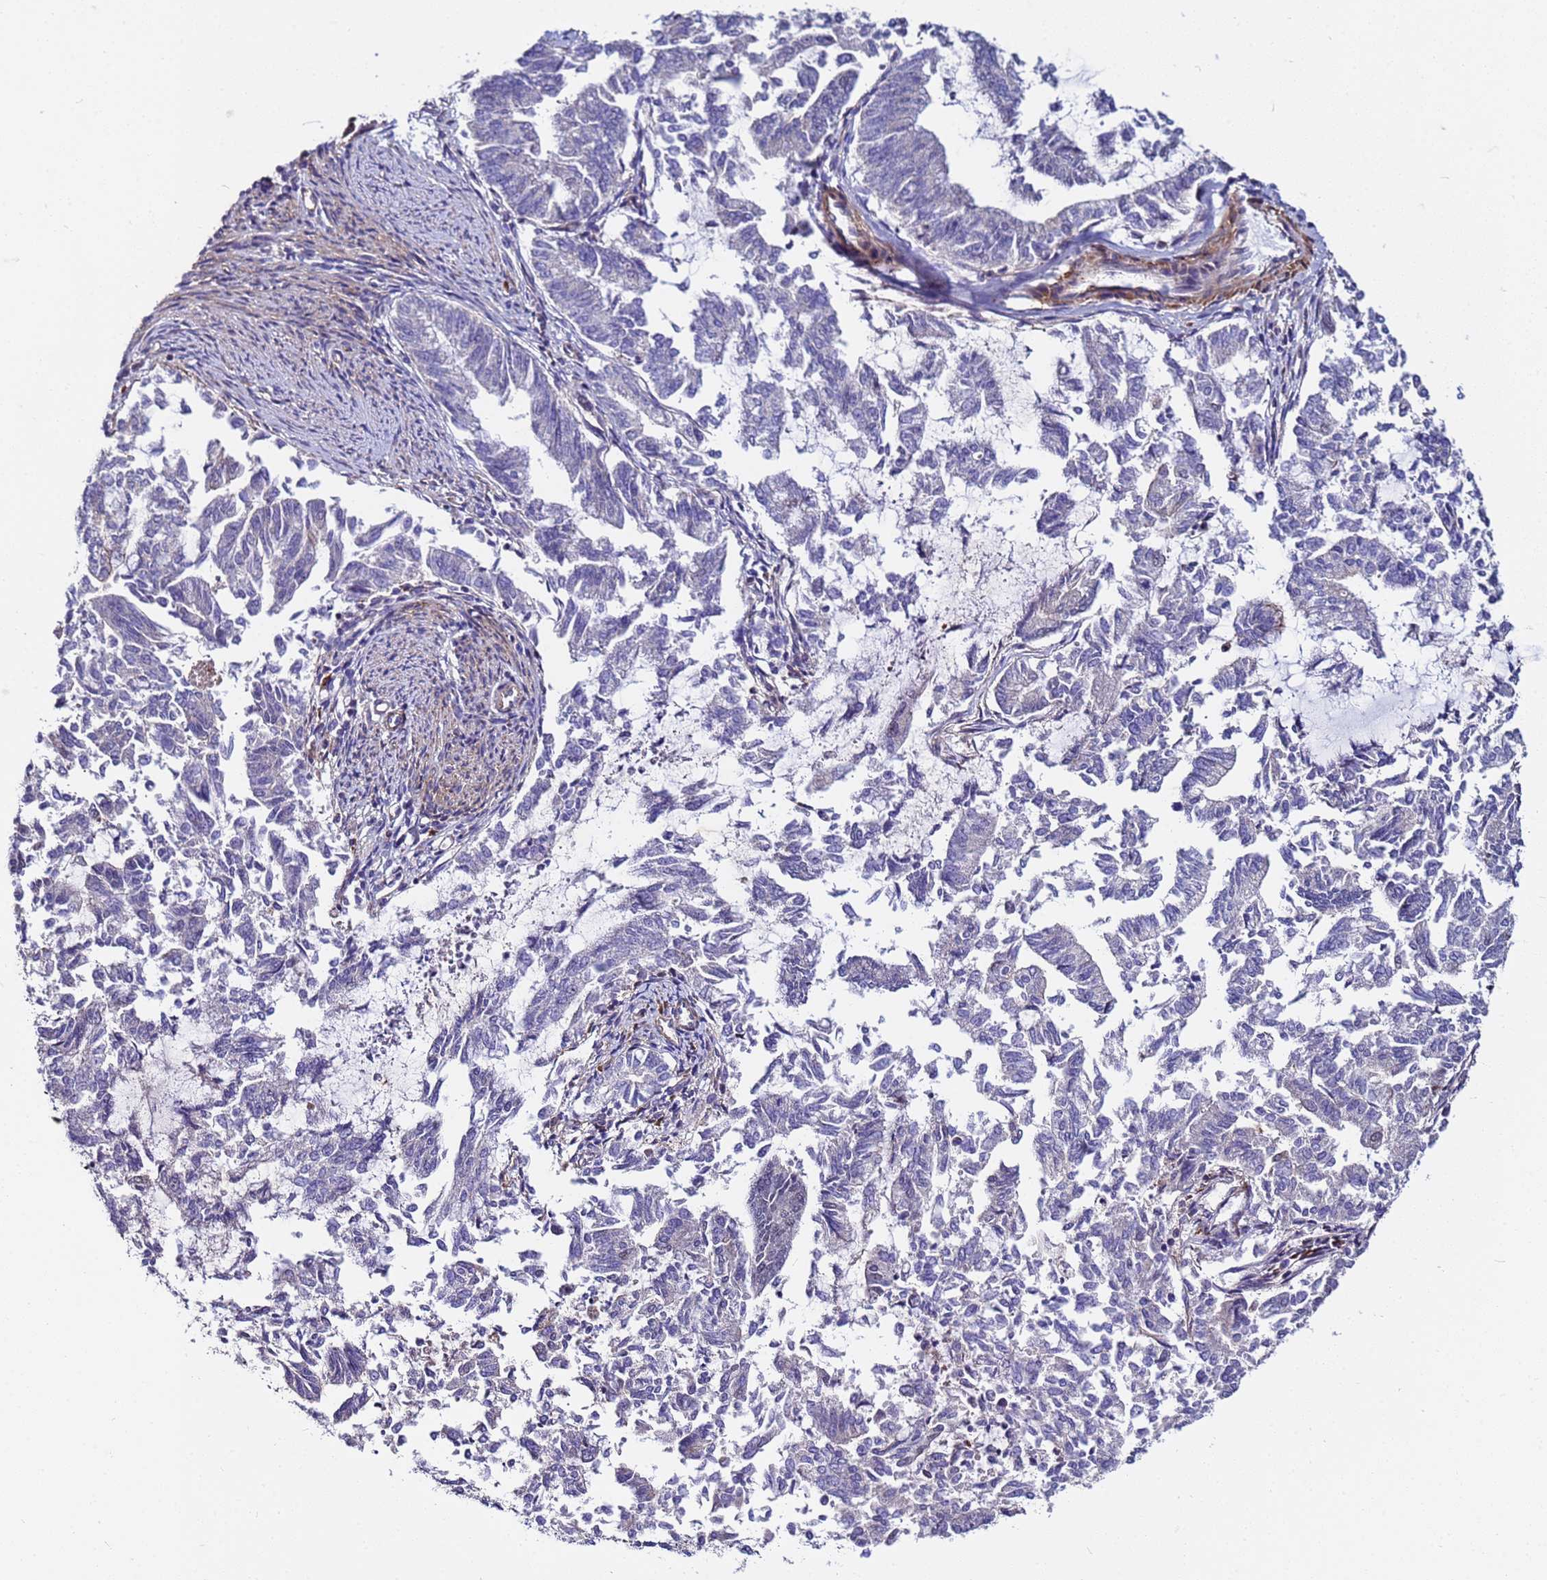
{"staining": {"intensity": "negative", "quantity": "none", "location": "none"}, "tissue": "endometrial cancer", "cell_type": "Tumor cells", "image_type": "cancer", "snomed": [{"axis": "morphology", "description": "Adenocarcinoma, NOS"}, {"axis": "topography", "description": "Endometrium"}], "caption": "Image shows no significant protein staining in tumor cells of endometrial adenocarcinoma. The staining was performed using DAB to visualize the protein expression in brown, while the nuclei were stained in blue with hematoxylin (Magnification: 20x).", "gene": "STK38", "patient": {"sex": "female", "age": 79}}